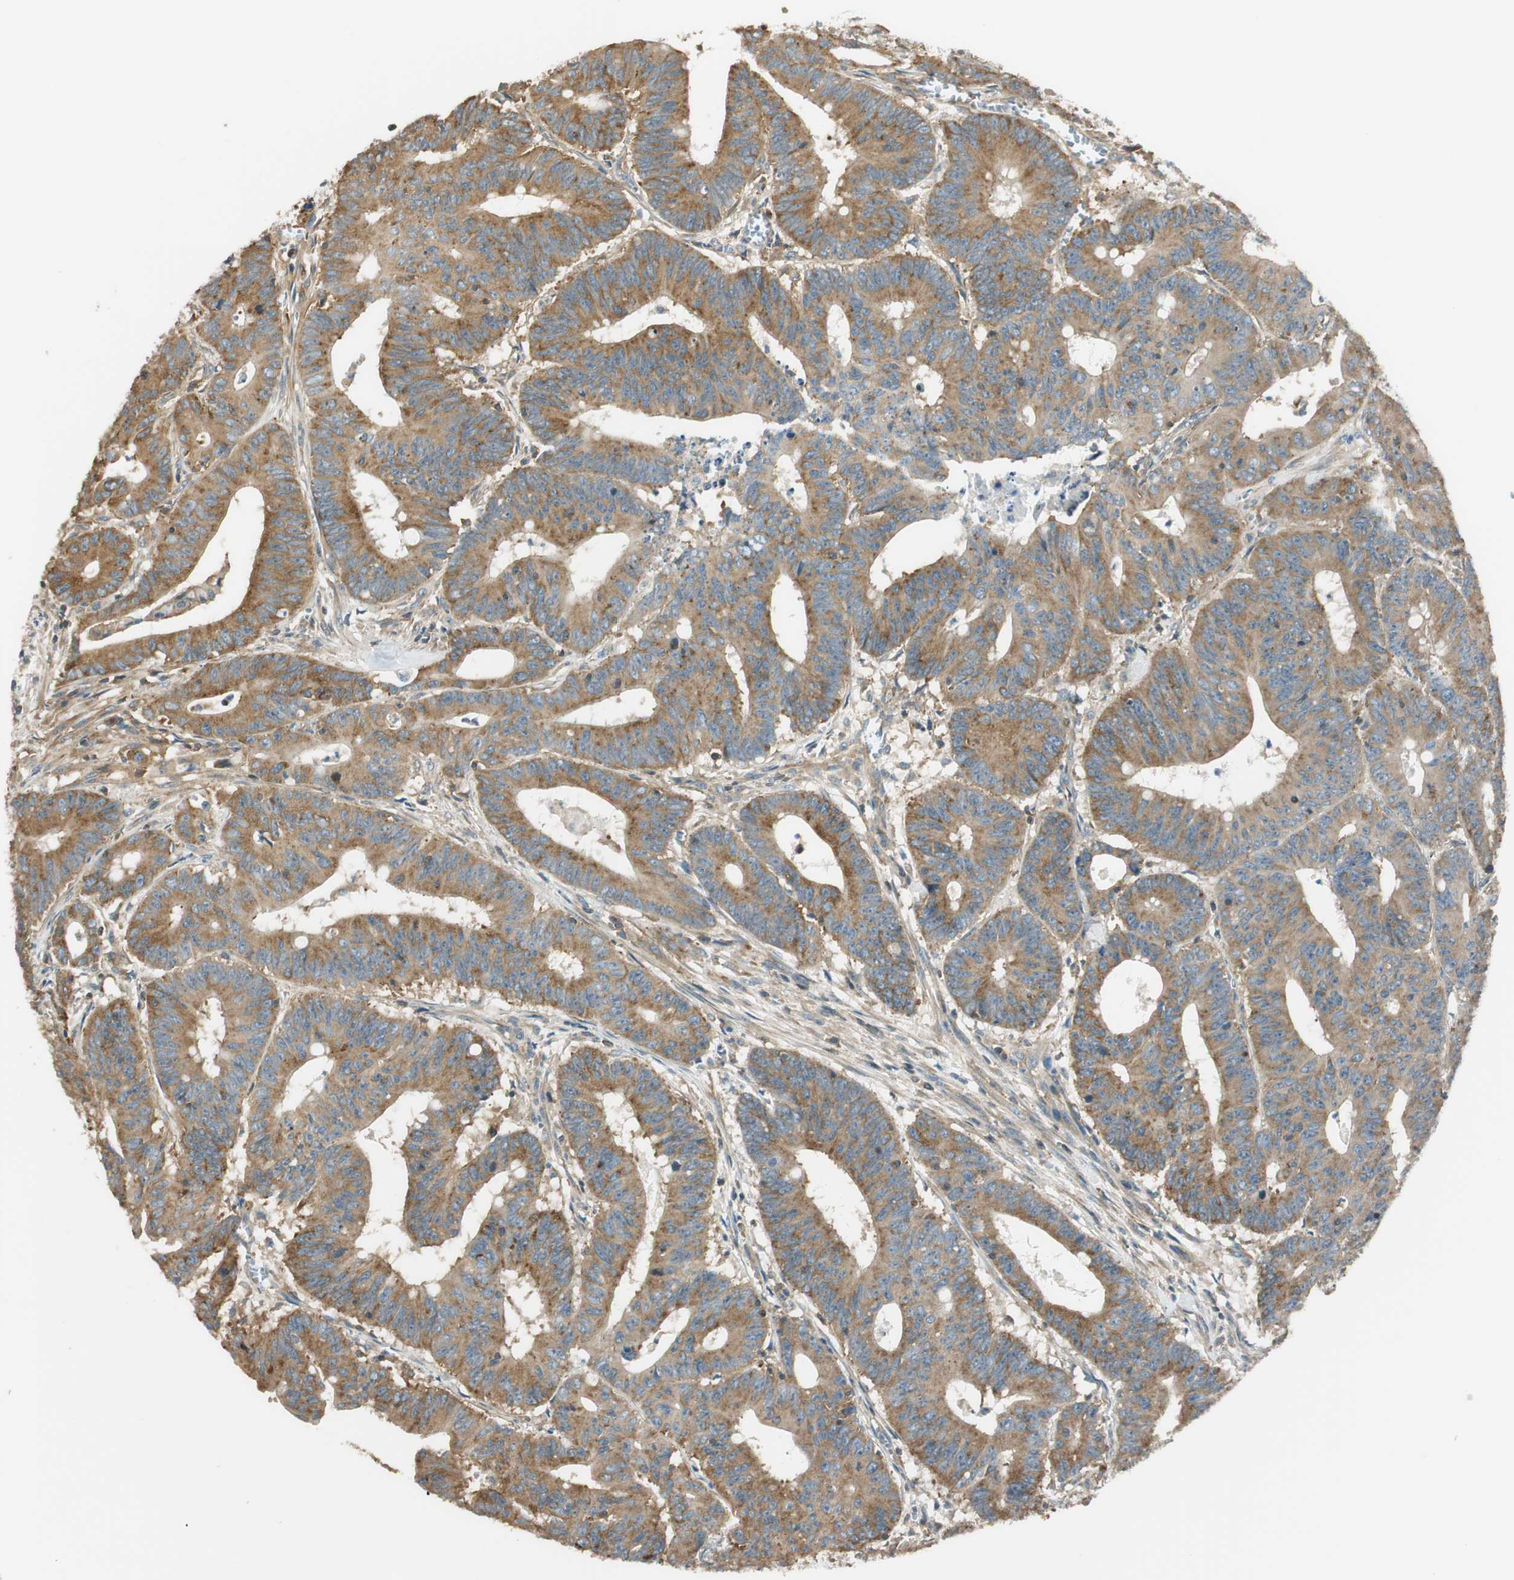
{"staining": {"intensity": "moderate", "quantity": ">75%", "location": "cytoplasmic/membranous"}, "tissue": "colorectal cancer", "cell_type": "Tumor cells", "image_type": "cancer", "snomed": [{"axis": "morphology", "description": "Adenocarcinoma, NOS"}, {"axis": "topography", "description": "Colon"}], "caption": "Adenocarcinoma (colorectal) stained with DAB IHC exhibits medium levels of moderate cytoplasmic/membranous positivity in about >75% of tumor cells.", "gene": "PI4K2B", "patient": {"sex": "male", "age": 45}}